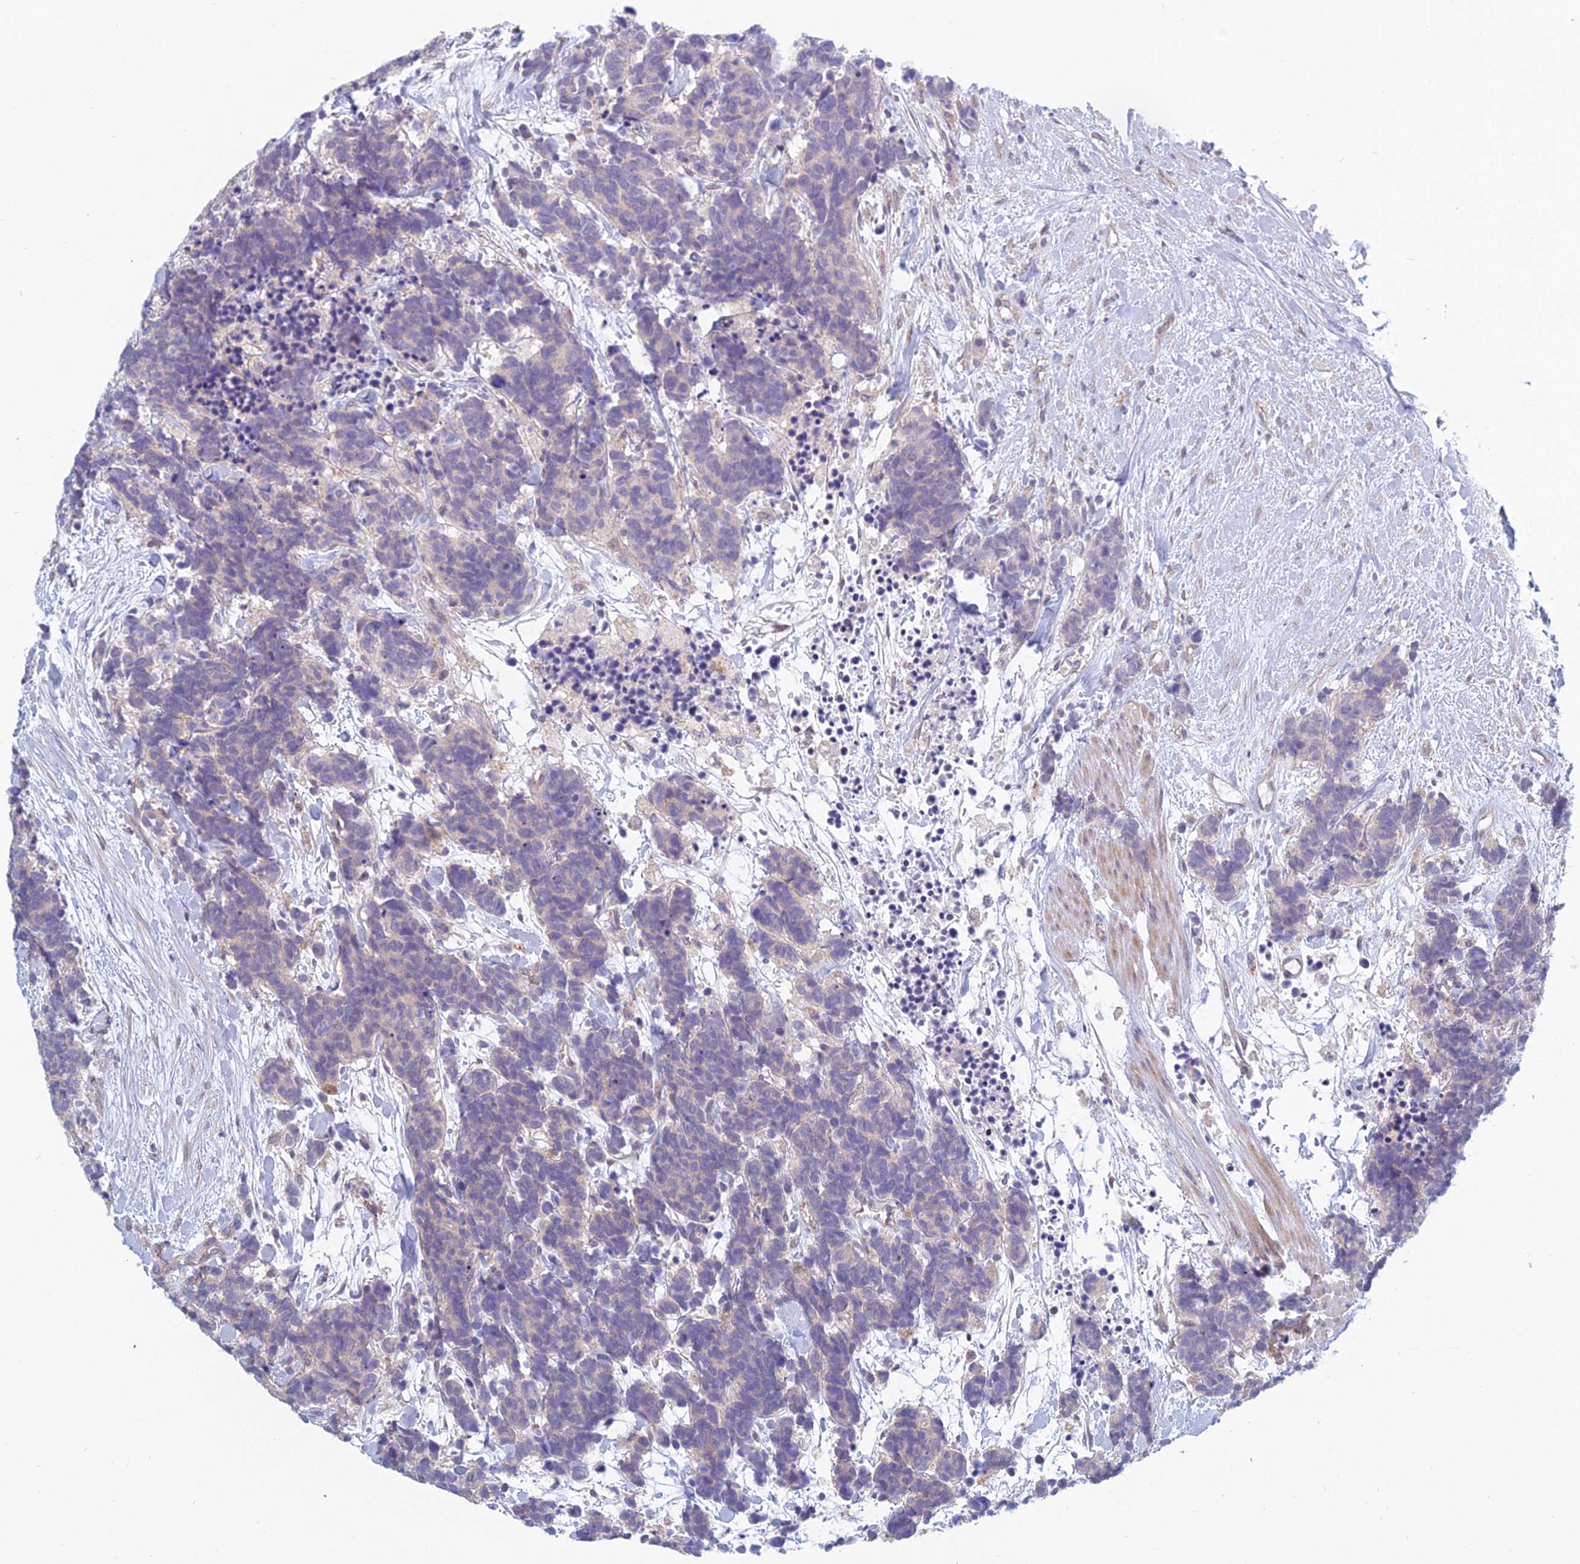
{"staining": {"intensity": "negative", "quantity": "none", "location": "none"}, "tissue": "carcinoid", "cell_type": "Tumor cells", "image_type": "cancer", "snomed": [{"axis": "morphology", "description": "Carcinoma, NOS"}, {"axis": "morphology", "description": "Carcinoid, malignant, NOS"}, {"axis": "topography", "description": "Prostate"}], "caption": "Malignant carcinoid was stained to show a protein in brown. There is no significant staining in tumor cells. (Stains: DAB (3,3'-diaminobenzidine) immunohistochemistry (IHC) with hematoxylin counter stain, Microscopy: brightfield microscopy at high magnification).", "gene": "METTL26", "patient": {"sex": "male", "age": 57}}